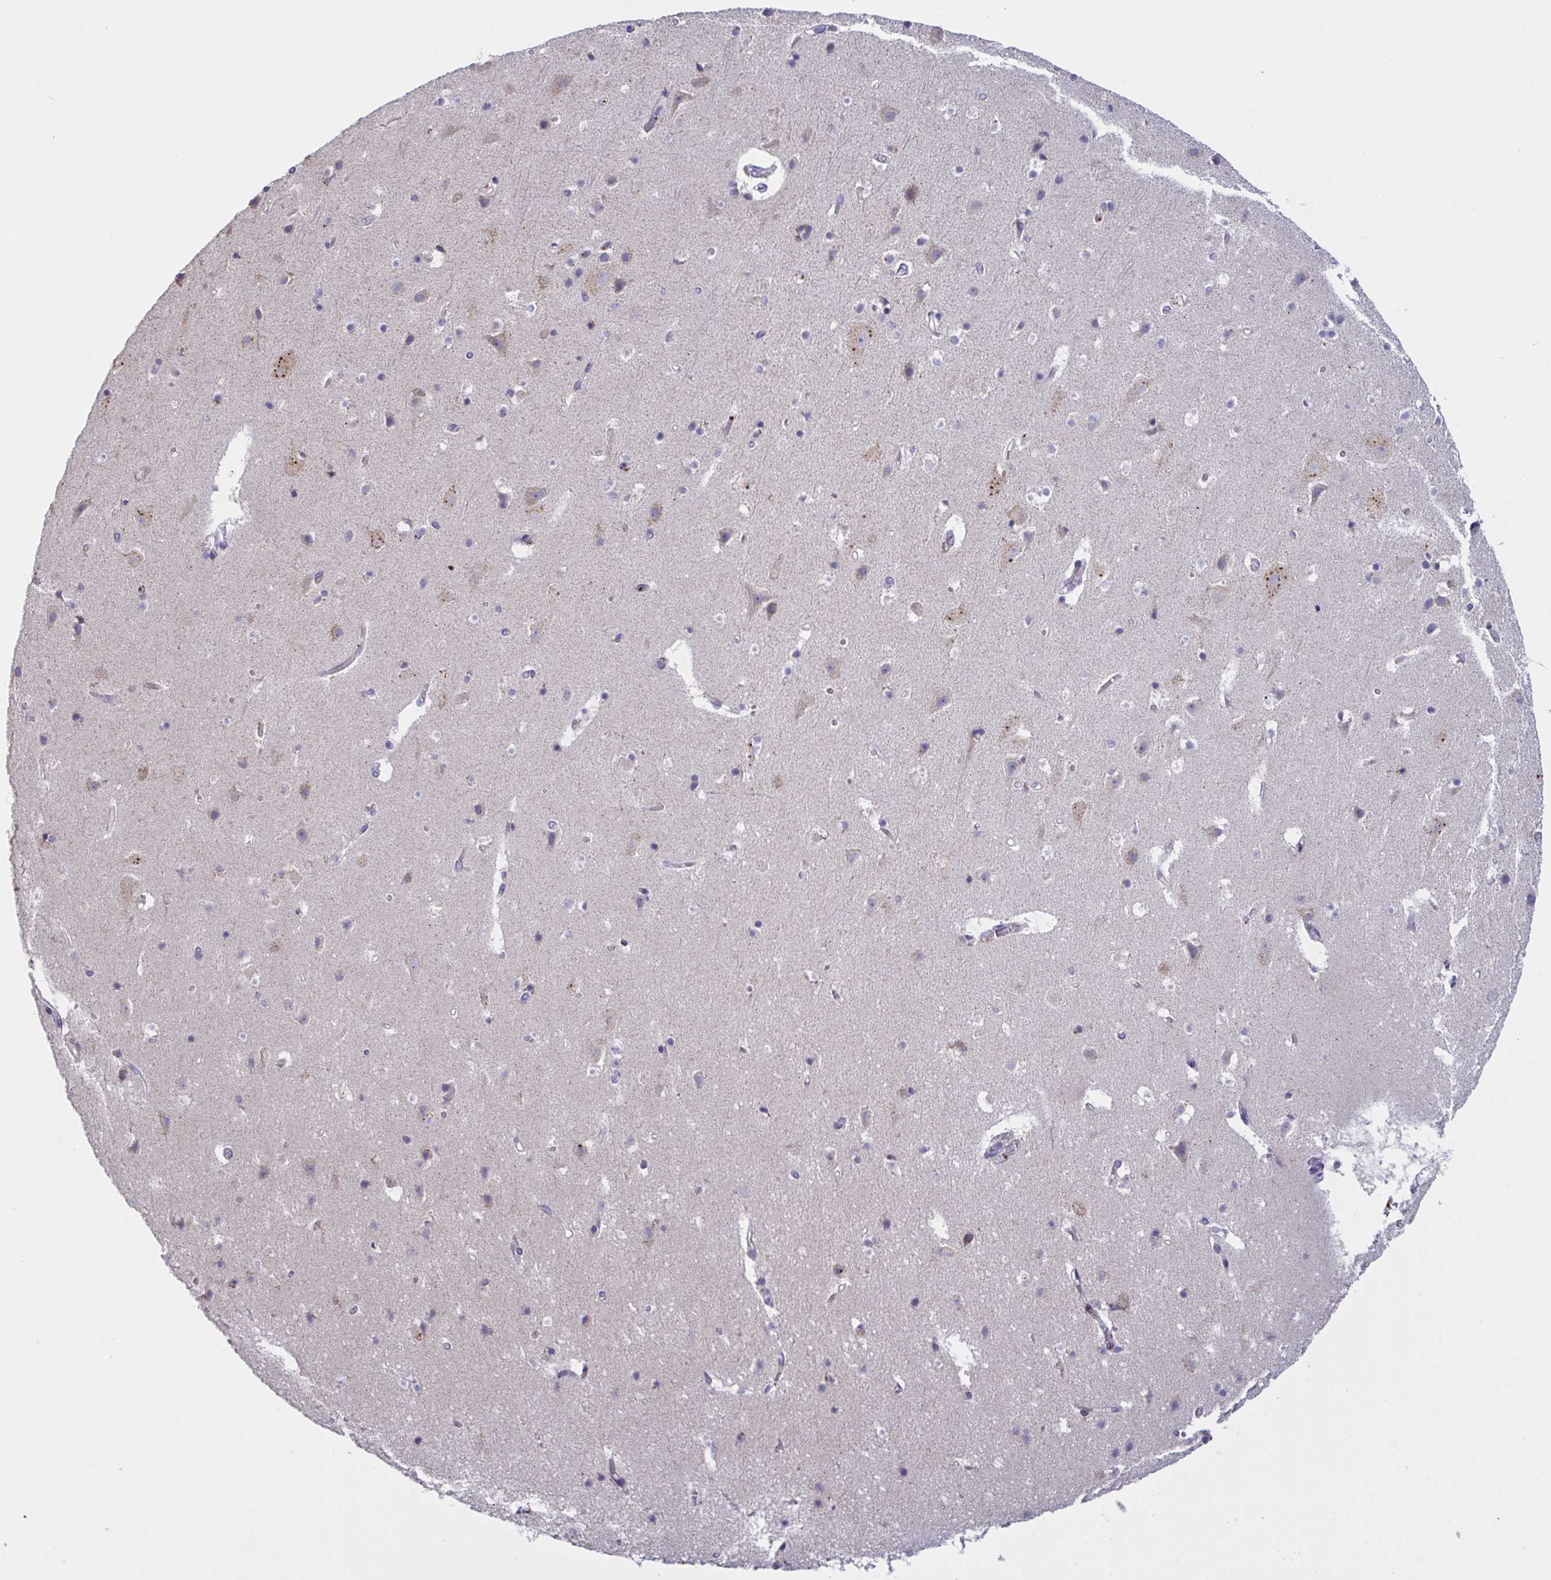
{"staining": {"intensity": "negative", "quantity": "none", "location": "none"}, "tissue": "cerebral cortex", "cell_type": "Endothelial cells", "image_type": "normal", "snomed": [{"axis": "morphology", "description": "Normal tissue, NOS"}, {"axis": "topography", "description": "Cerebral cortex"}], "caption": "Endothelial cells show no significant staining in benign cerebral cortex.", "gene": "MRPS2", "patient": {"sex": "female", "age": 42}}